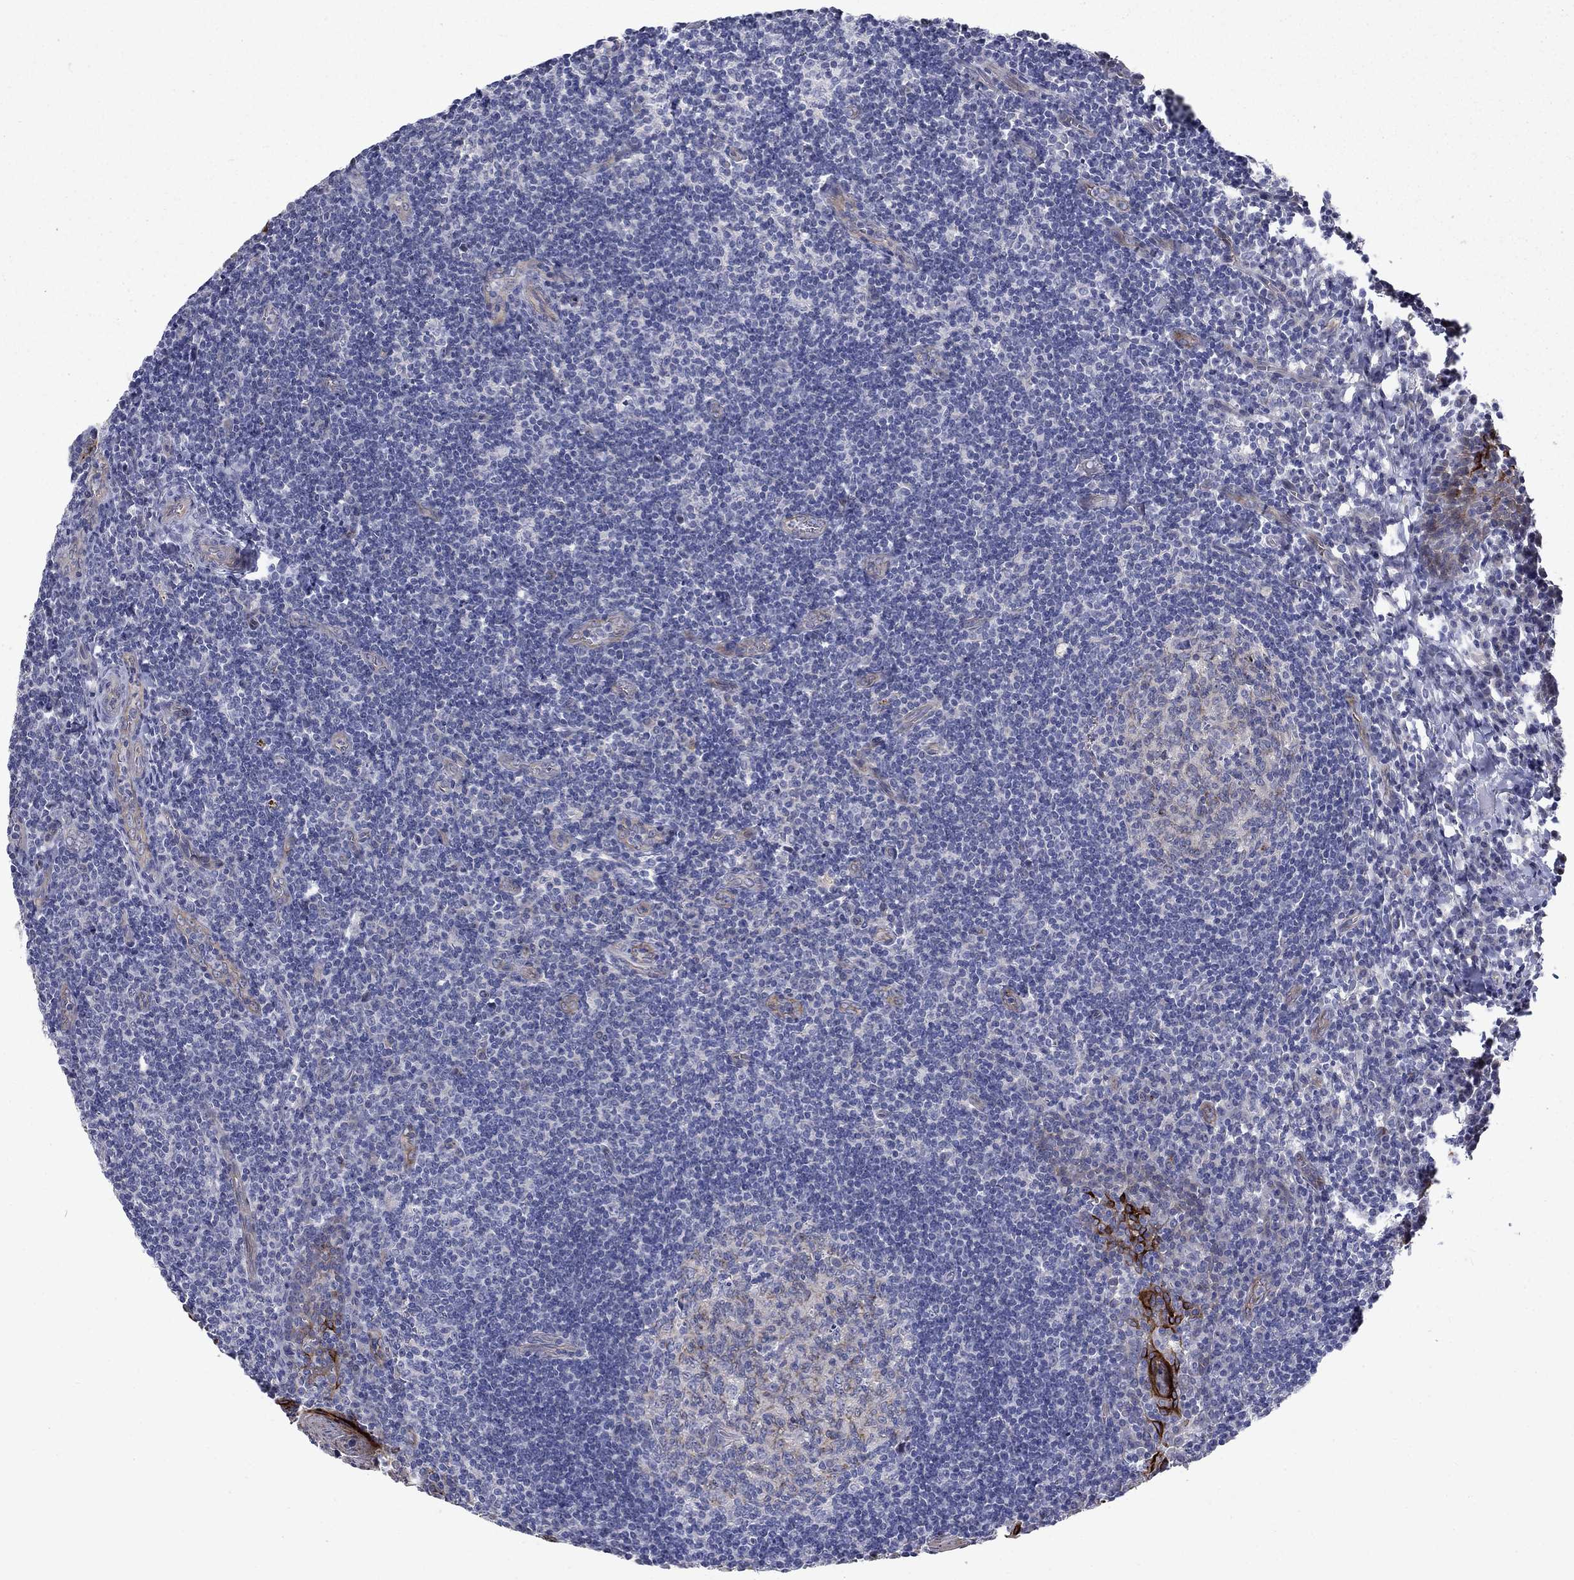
{"staining": {"intensity": "negative", "quantity": "none", "location": "none"}, "tissue": "tonsil", "cell_type": "Germinal center cells", "image_type": "normal", "snomed": [{"axis": "morphology", "description": "Normal tissue, NOS"}, {"axis": "morphology", "description": "Inflammation, NOS"}, {"axis": "topography", "description": "Tonsil"}], "caption": "A photomicrograph of tonsil stained for a protein exhibits no brown staining in germinal center cells.", "gene": "SLC1A1", "patient": {"sex": "female", "age": 31}}